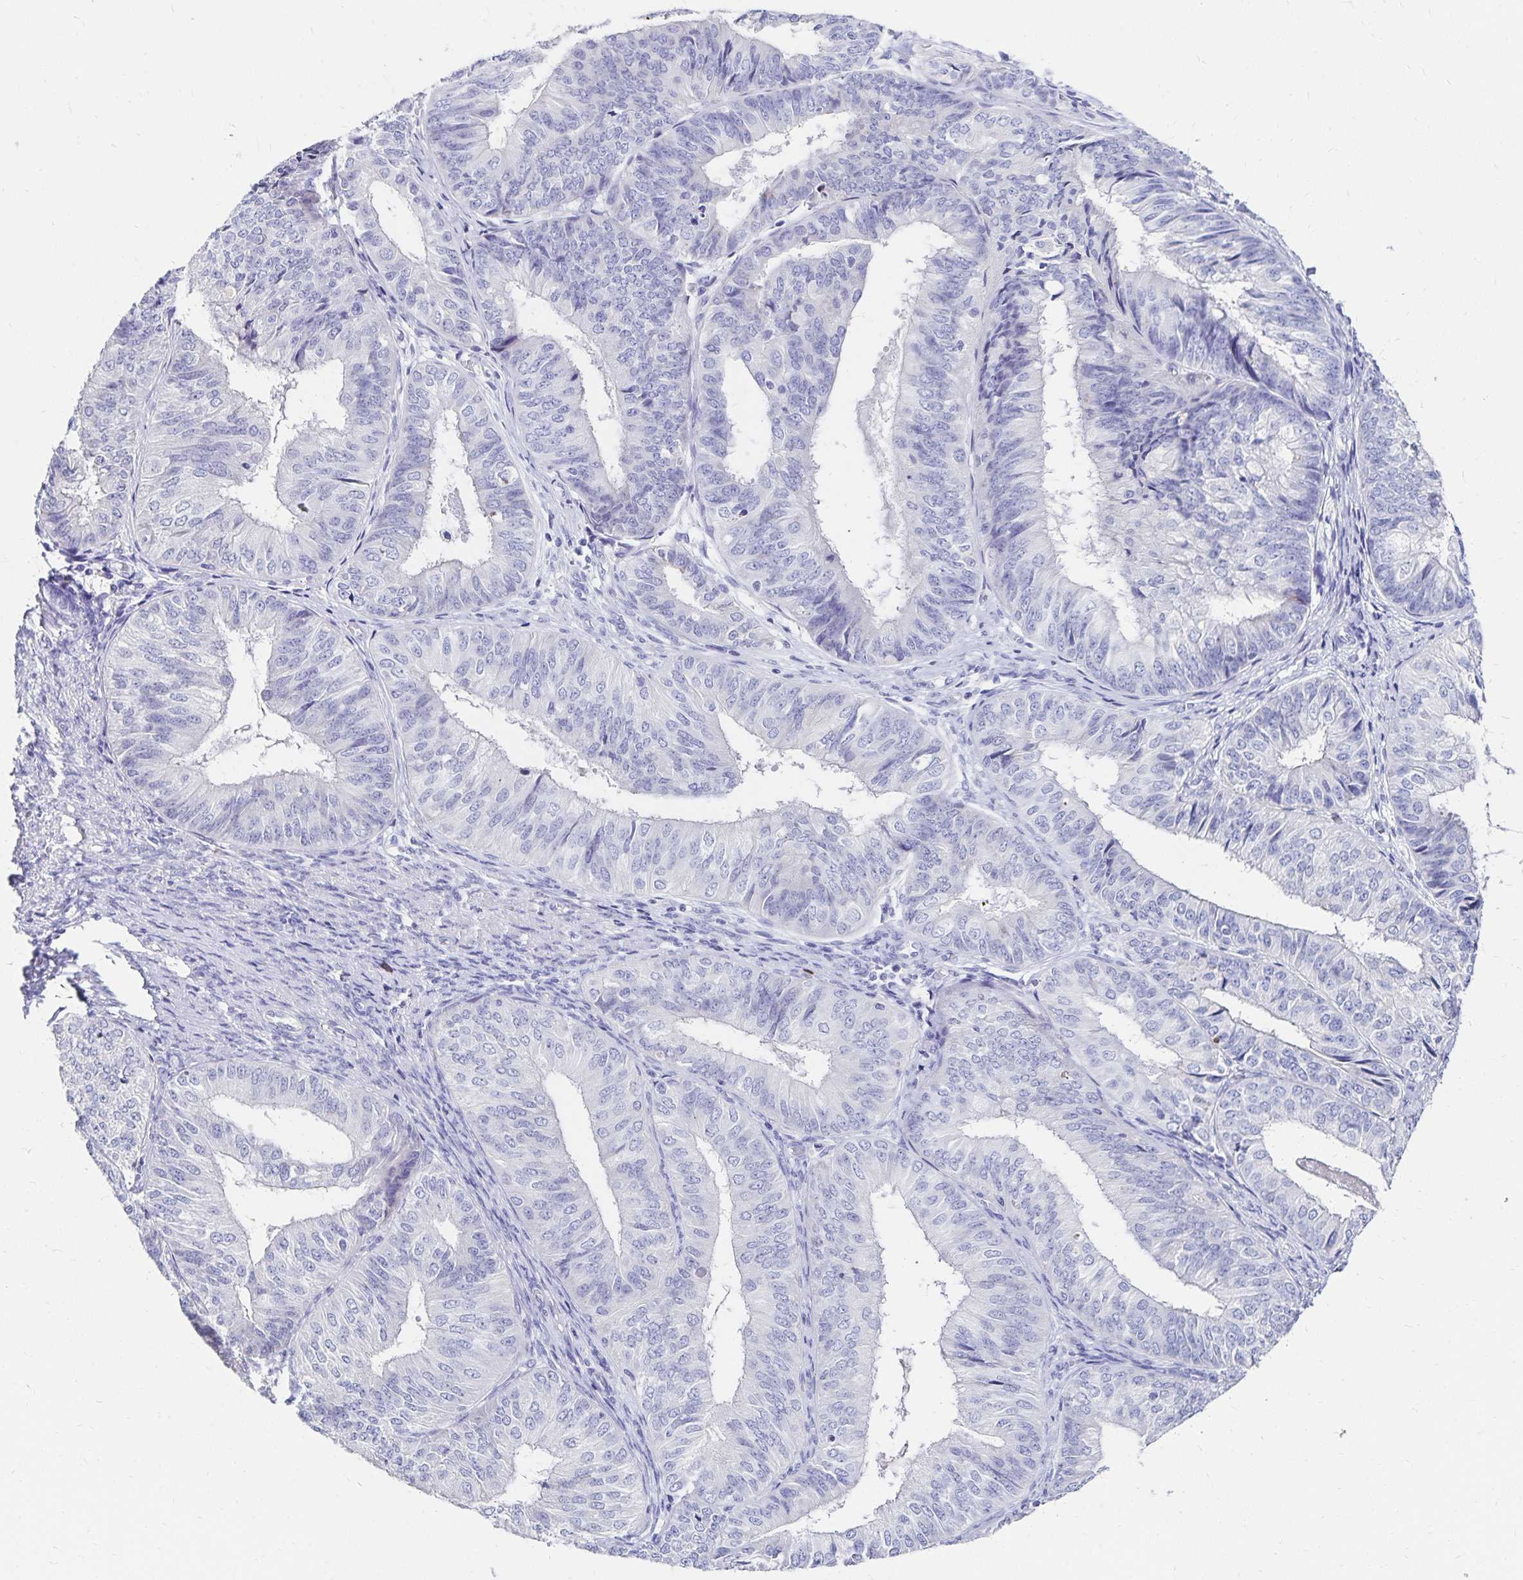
{"staining": {"intensity": "negative", "quantity": "none", "location": "none"}, "tissue": "endometrial cancer", "cell_type": "Tumor cells", "image_type": "cancer", "snomed": [{"axis": "morphology", "description": "Adenocarcinoma, NOS"}, {"axis": "topography", "description": "Endometrium"}], "caption": "Immunohistochemistry (IHC) of endometrial adenocarcinoma demonstrates no staining in tumor cells. (Stains: DAB (3,3'-diaminobenzidine) IHC with hematoxylin counter stain, Microscopy: brightfield microscopy at high magnification).", "gene": "PAX5", "patient": {"sex": "female", "age": 58}}